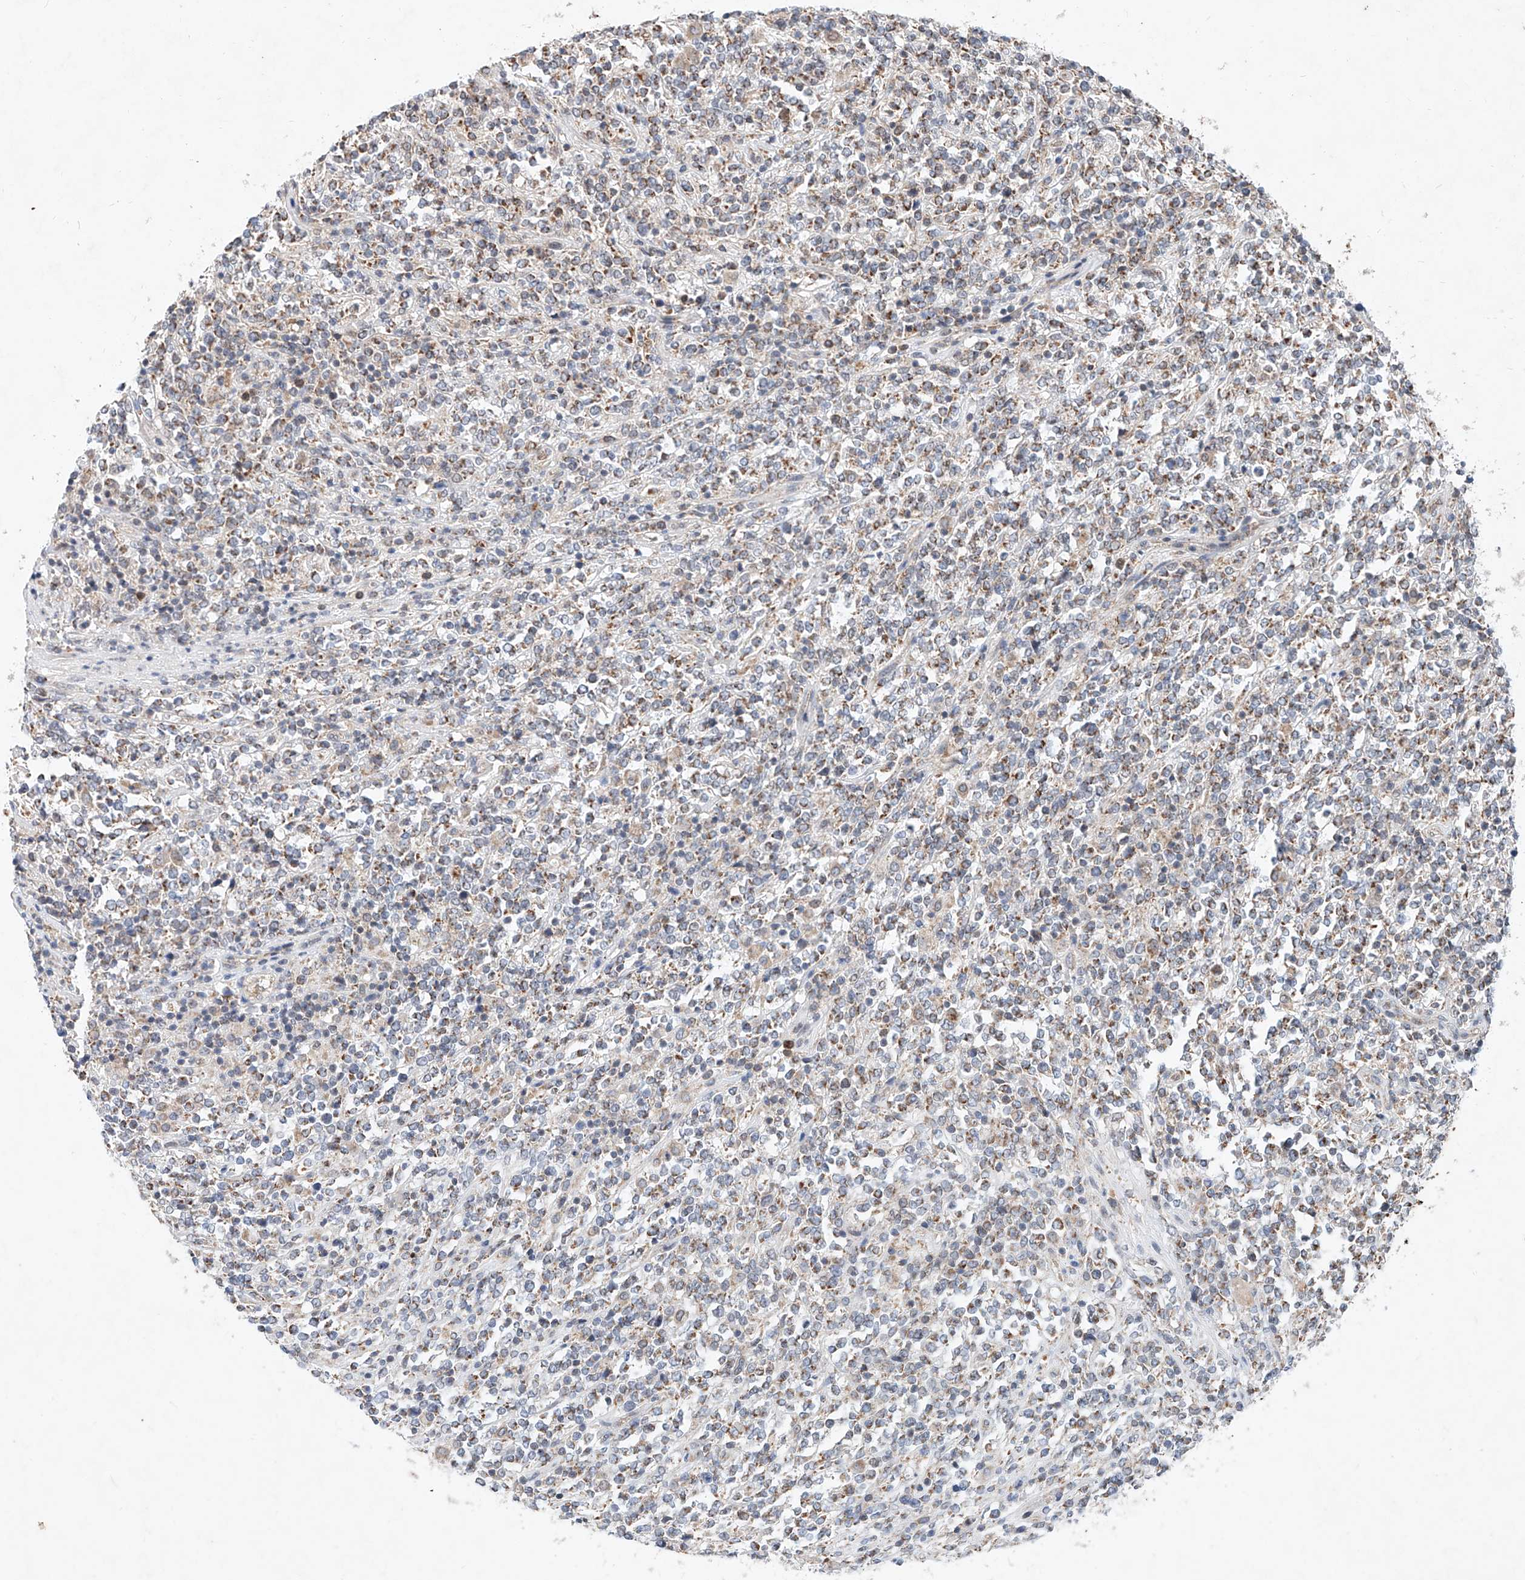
{"staining": {"intensity": "moderate", "quantity": "<25%", "location": "cytoplasmic/membranous"}, "tissue": "lymphoma", "cell_type": "Tumor cells", "image_type": "cancer", "snomed": [{"axis": "morphology", "description": "Malignant lymphoma, non-Hodgkin's type, High grade"}, {"axis": "topography", "description": "Soft tissue"}], "caption": "A brown stain shows moderate cytoplasmic/membranous expression of a protein in malignant lymphoma, non-Hodgkin's type (high-grade) tumor cells.", "gene": "FASTK", "patient": {"sex": "male", "age": 18}}